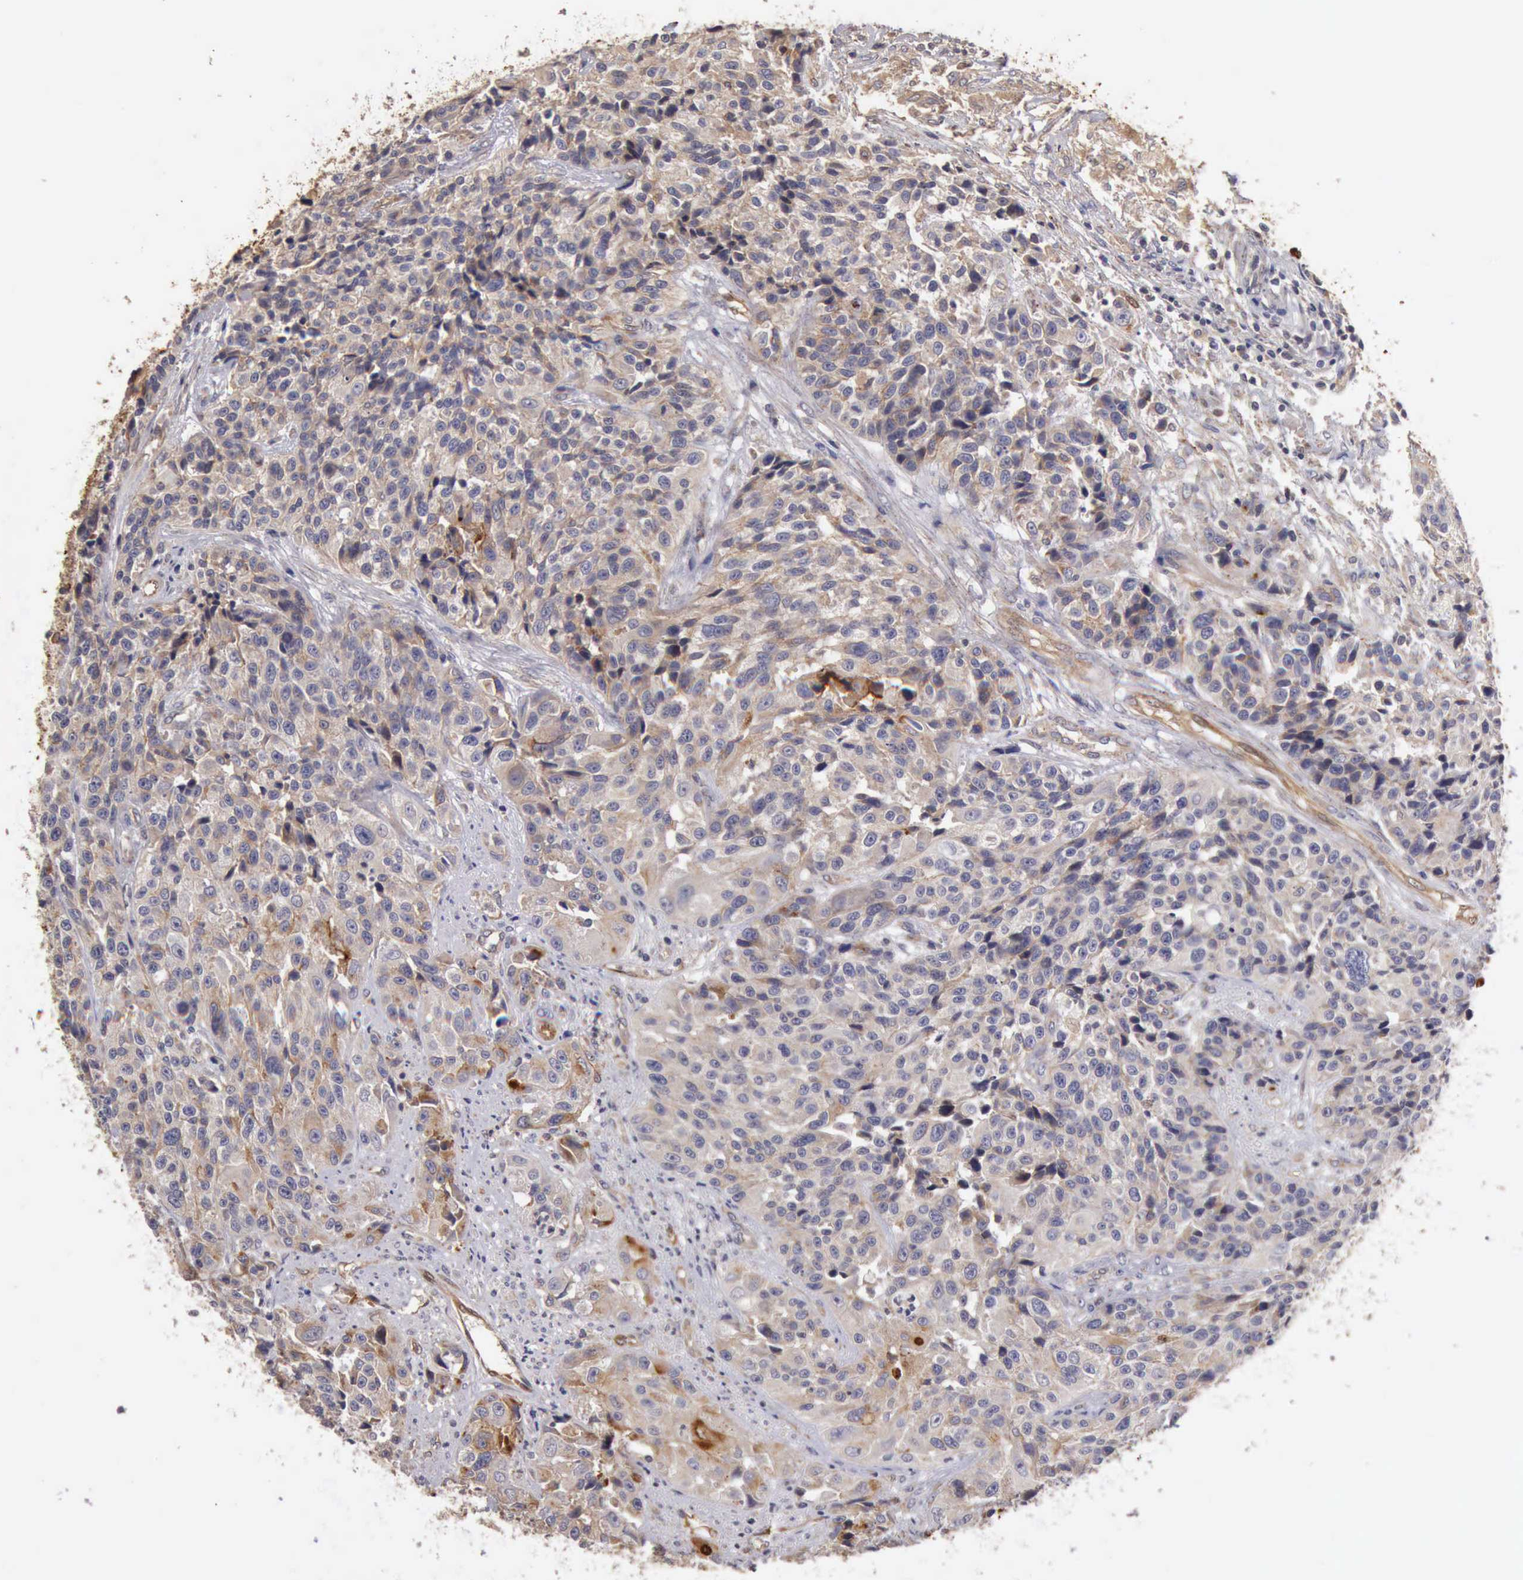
{"staining": {"intensity": "negative", "quantity": "none", "location": "none"}, "tissue": "urothelial cancer", "cell_type": "Tumor cells", "image_type": "cancer", "snomed": [{"axis": "morphology", "description": "Urothelial carcinoma, High grade"}, {"axis": "topography", "description": "Urinary bladder"}], "caption": "High-grade urothelial carcinoma was stained to show a protein in brown. There is no significant expression in tumor cells.", "gene": "BMX", "patient": {"sex": "female", "age": 81}}